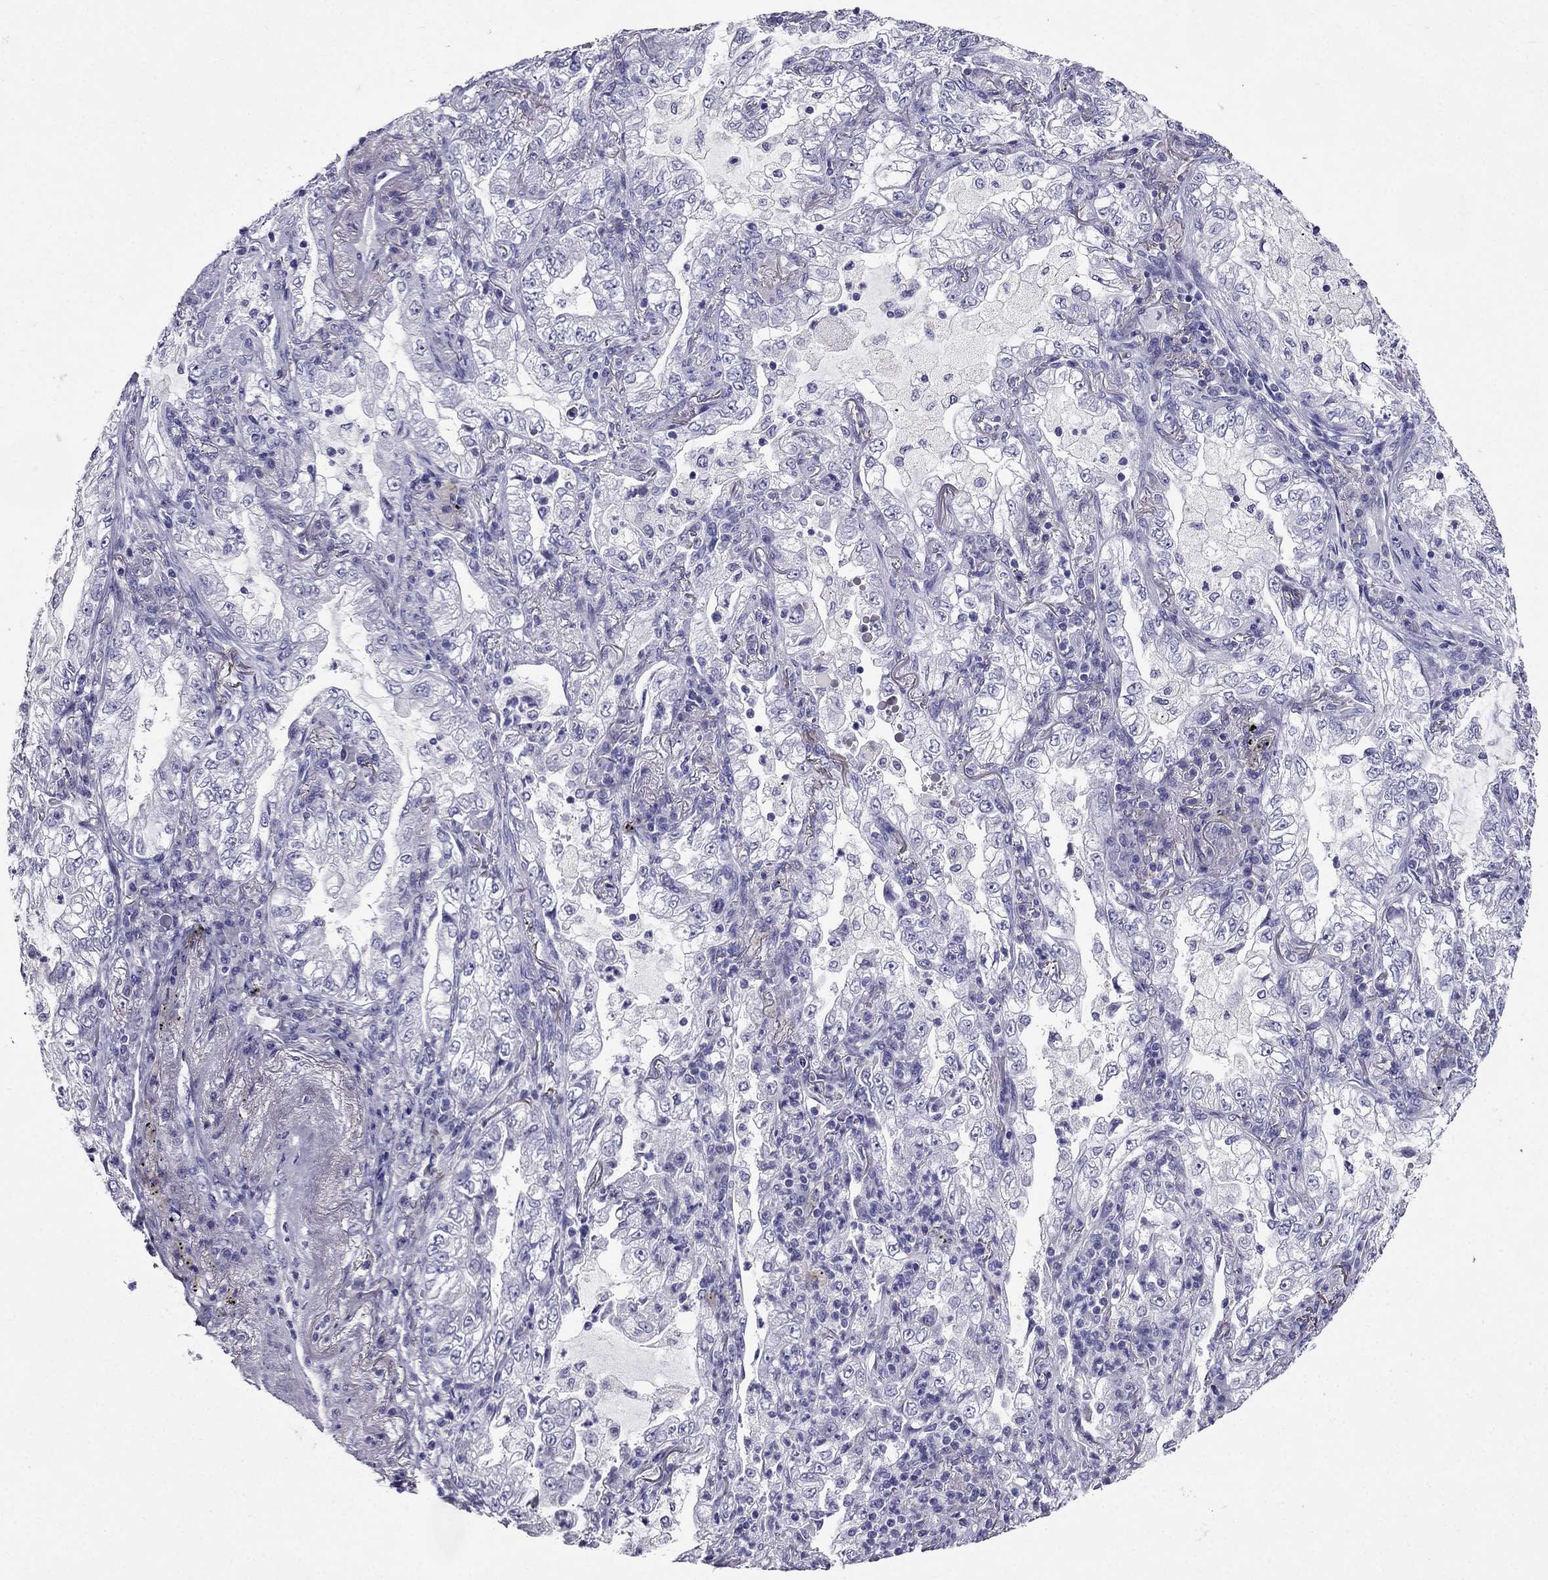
{"staining": {"intensity": "negative", "quantity": "none", "location": "none"}, "tissue": "lung cancer", "cell_type": "Tumor cells", "image_type": "cancer", "snomed": [{"axis": "morphology", "description": "Adenocarcinoma, NOS"}, {"axis": "topography", "description": "Lung"}], "caption": "High magnification brightfield microscopy of adenocarcinoma (lung) stained with DAB (3,3'-diaminobenzidine) (brown) and counterstained with hematoxylin (blue): tumor cells show no significant expression.", "gene": "ZNF541", "patient": {"sex": "female", "age": 73}}